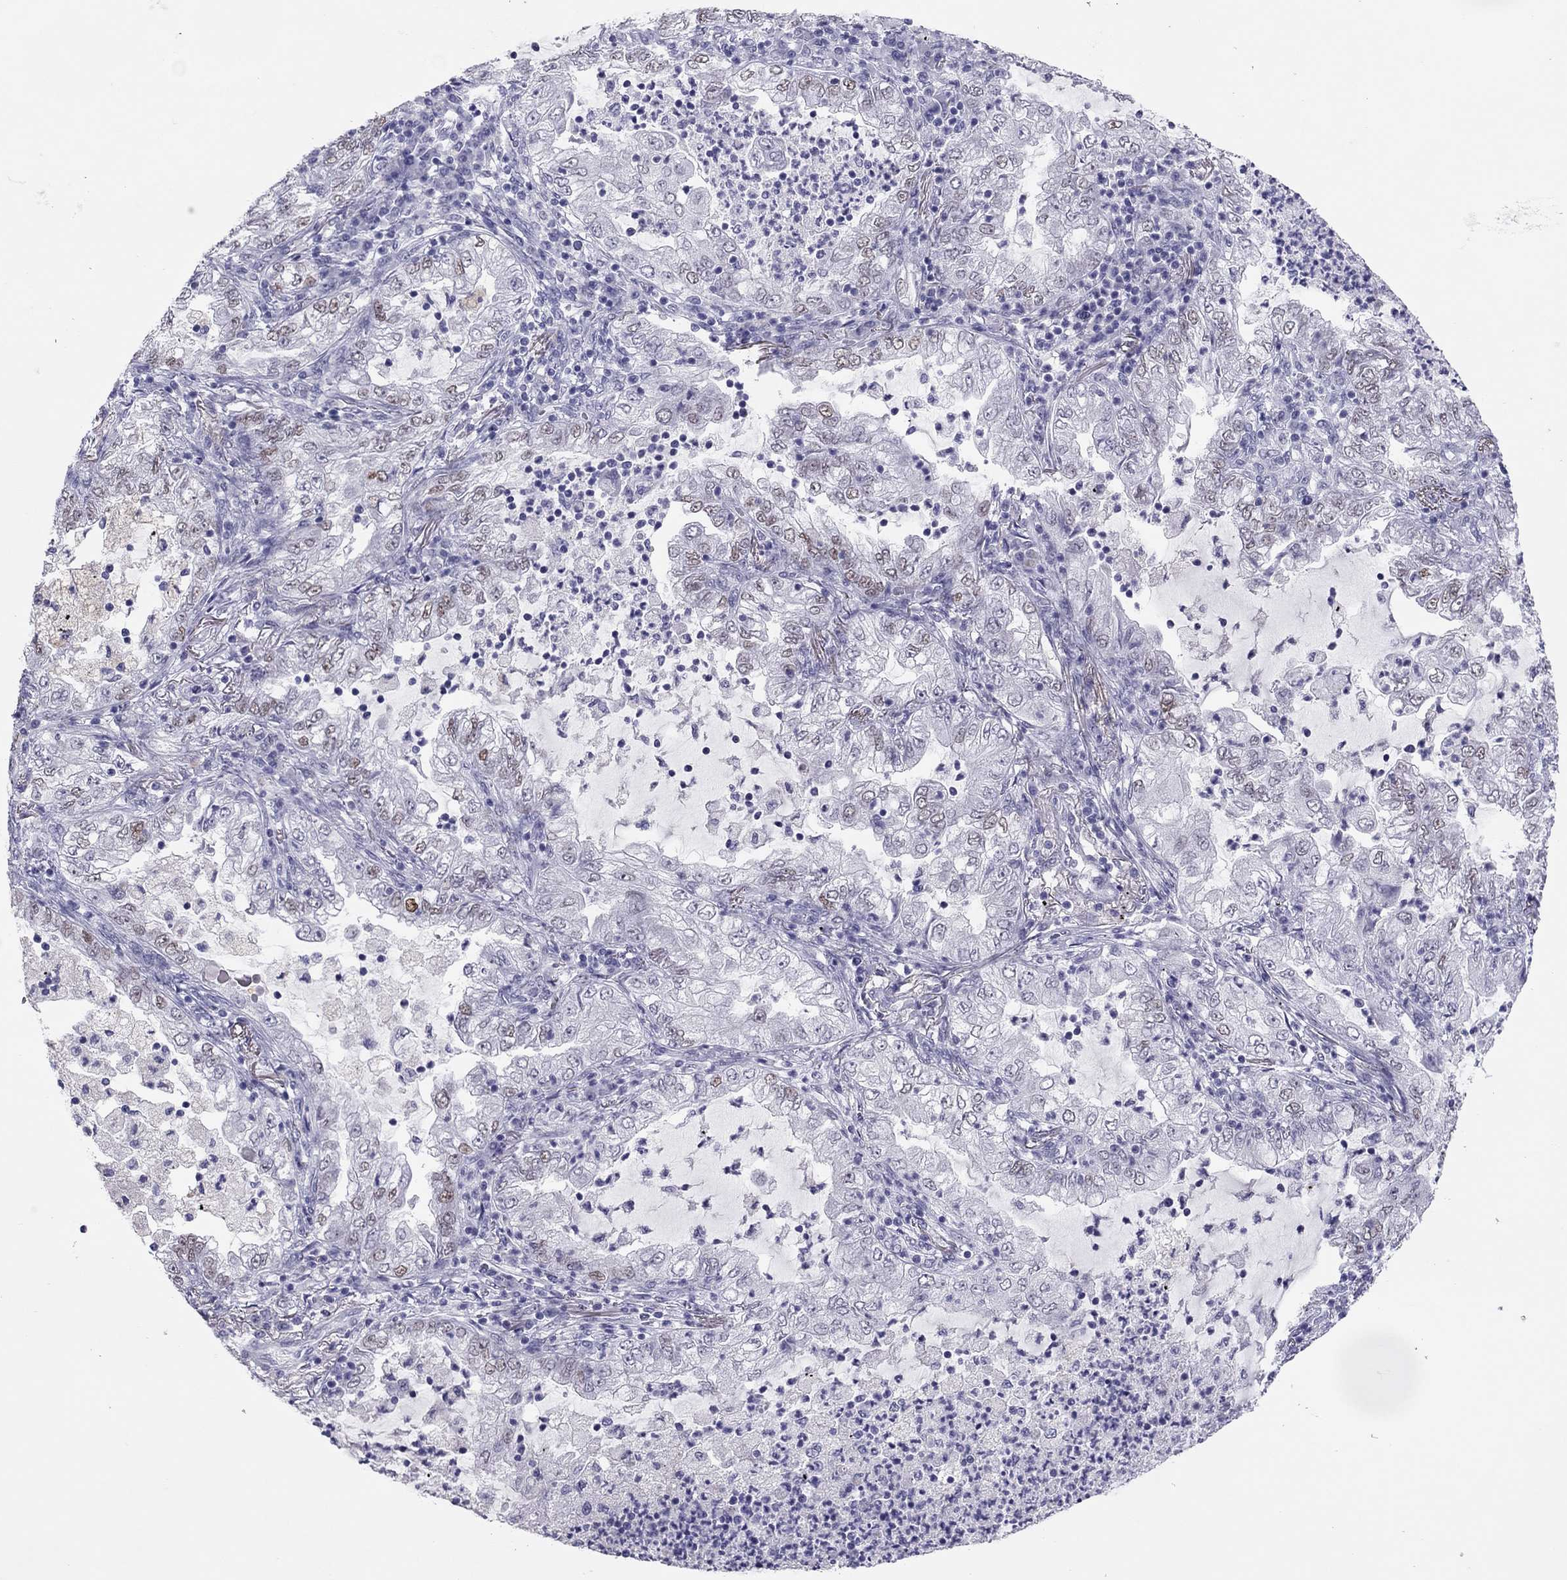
{"staining": {"intensity": "weak", "quantity": "<25%", "location": "nuclear"}, "tissue": "lung cancer", "cell_type": "Tumor cells", "image_type": "cancer", "snomed": [{"axis": "morphology", "description": "Adenocarcinoma, NOS"}, {"axis": "topography", "description": "Lung"}], "caption": "DAB (3,3'-diaminobenzidine) immunohistochemical staining of human adenocarcinoma (lung) shows no significant positivity in tumor cells.", "gene": "PHOX2A", "patient": {"sex": "female", "age": 73}}